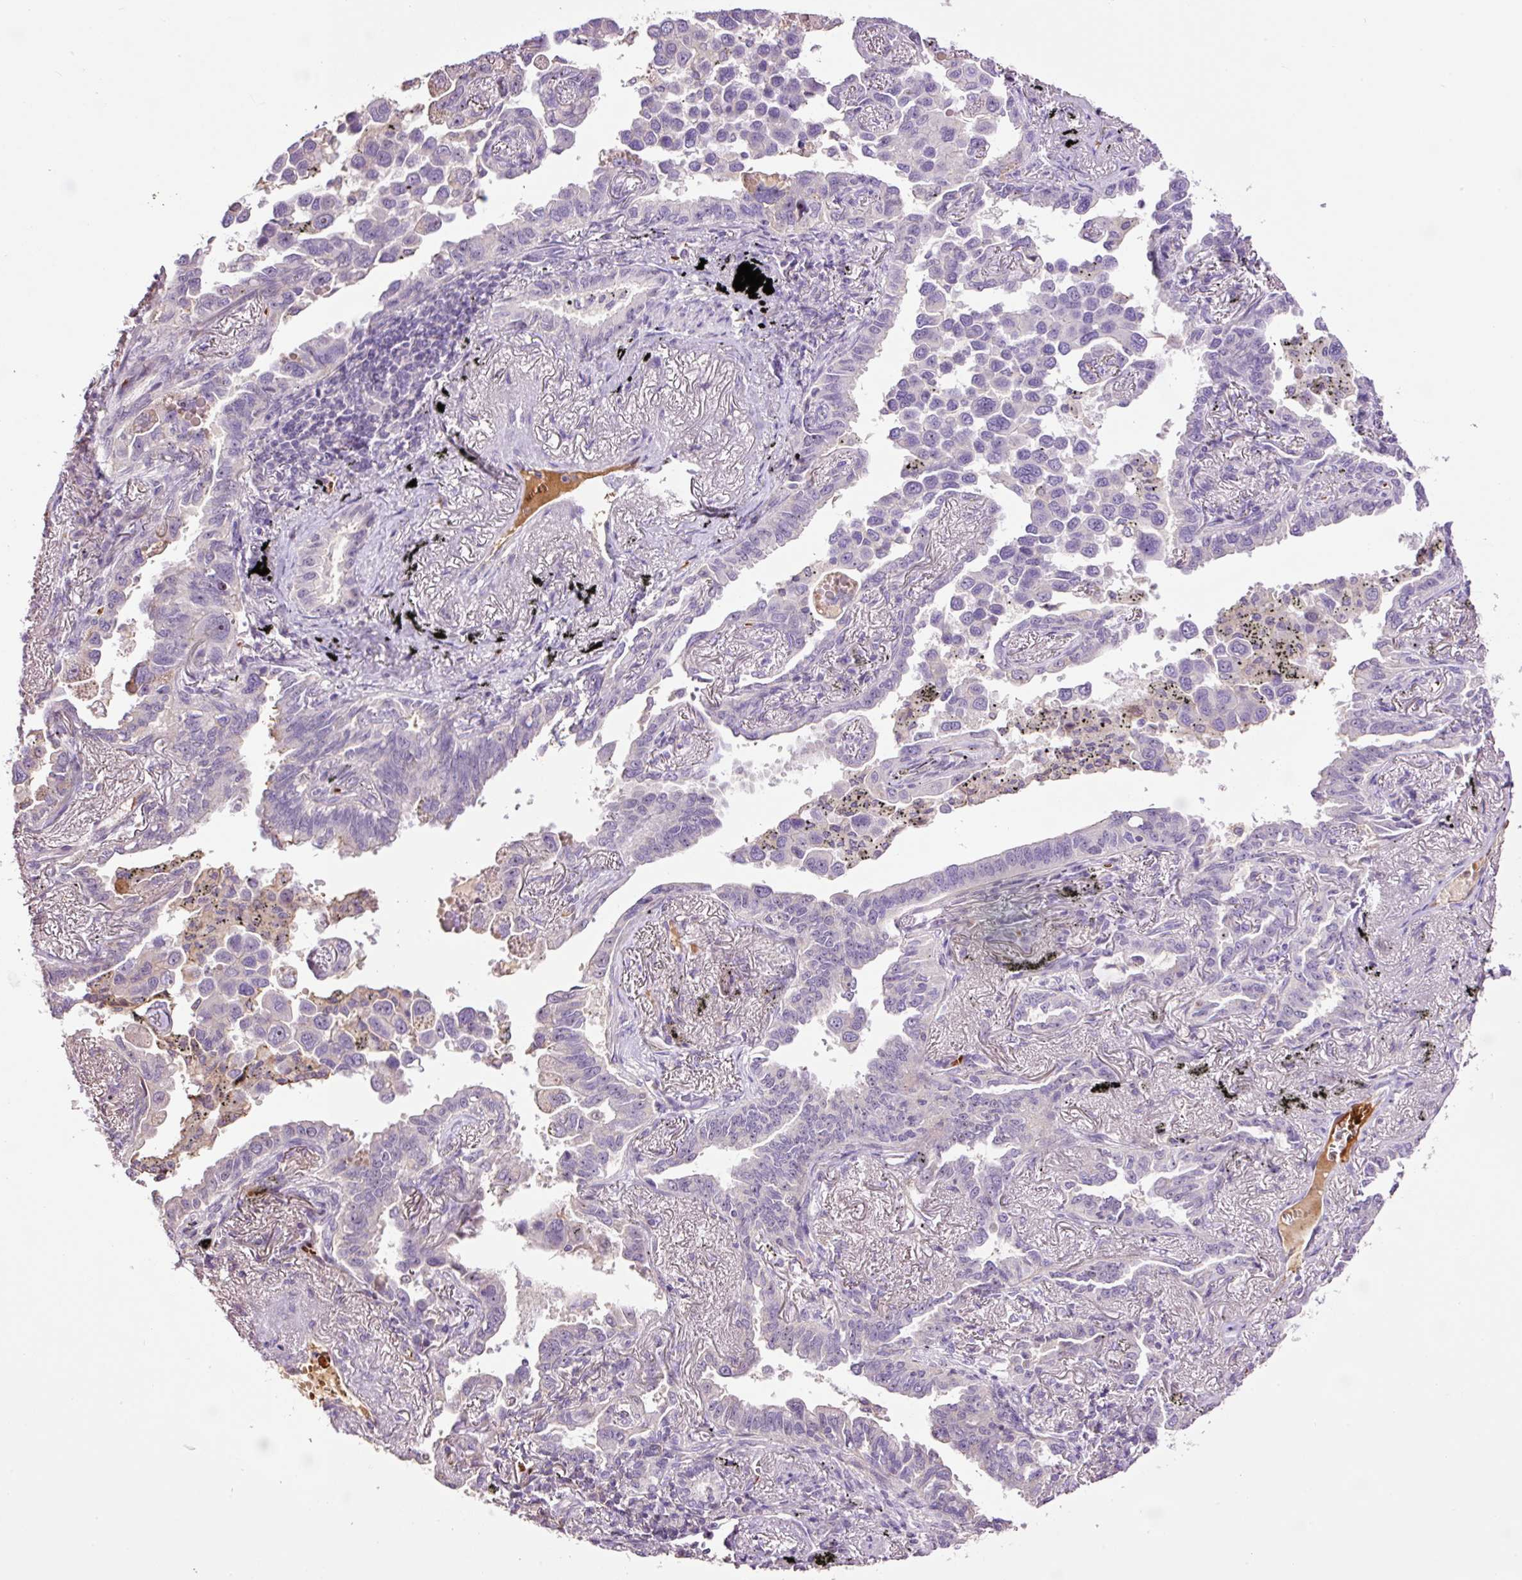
{"staining": {"intensity": "negative", "quantity": "none", "location": "none"}, "tissue": "lung cancer", "cell_type": "Tumor cells", "image_type": "cancer", "snomed": [{"axis": "morphology", "description": "Adenocarcinoma, NOS"}, {"axis": "topography", "description": "Lung"}], "caption": "Immunohistochemical staining of human lung cancer (adenocarcinoma) shows no significant positivity in tumor cells.", "gene": "TMEM235", "patient": {"sex": "male", "age": 67}}